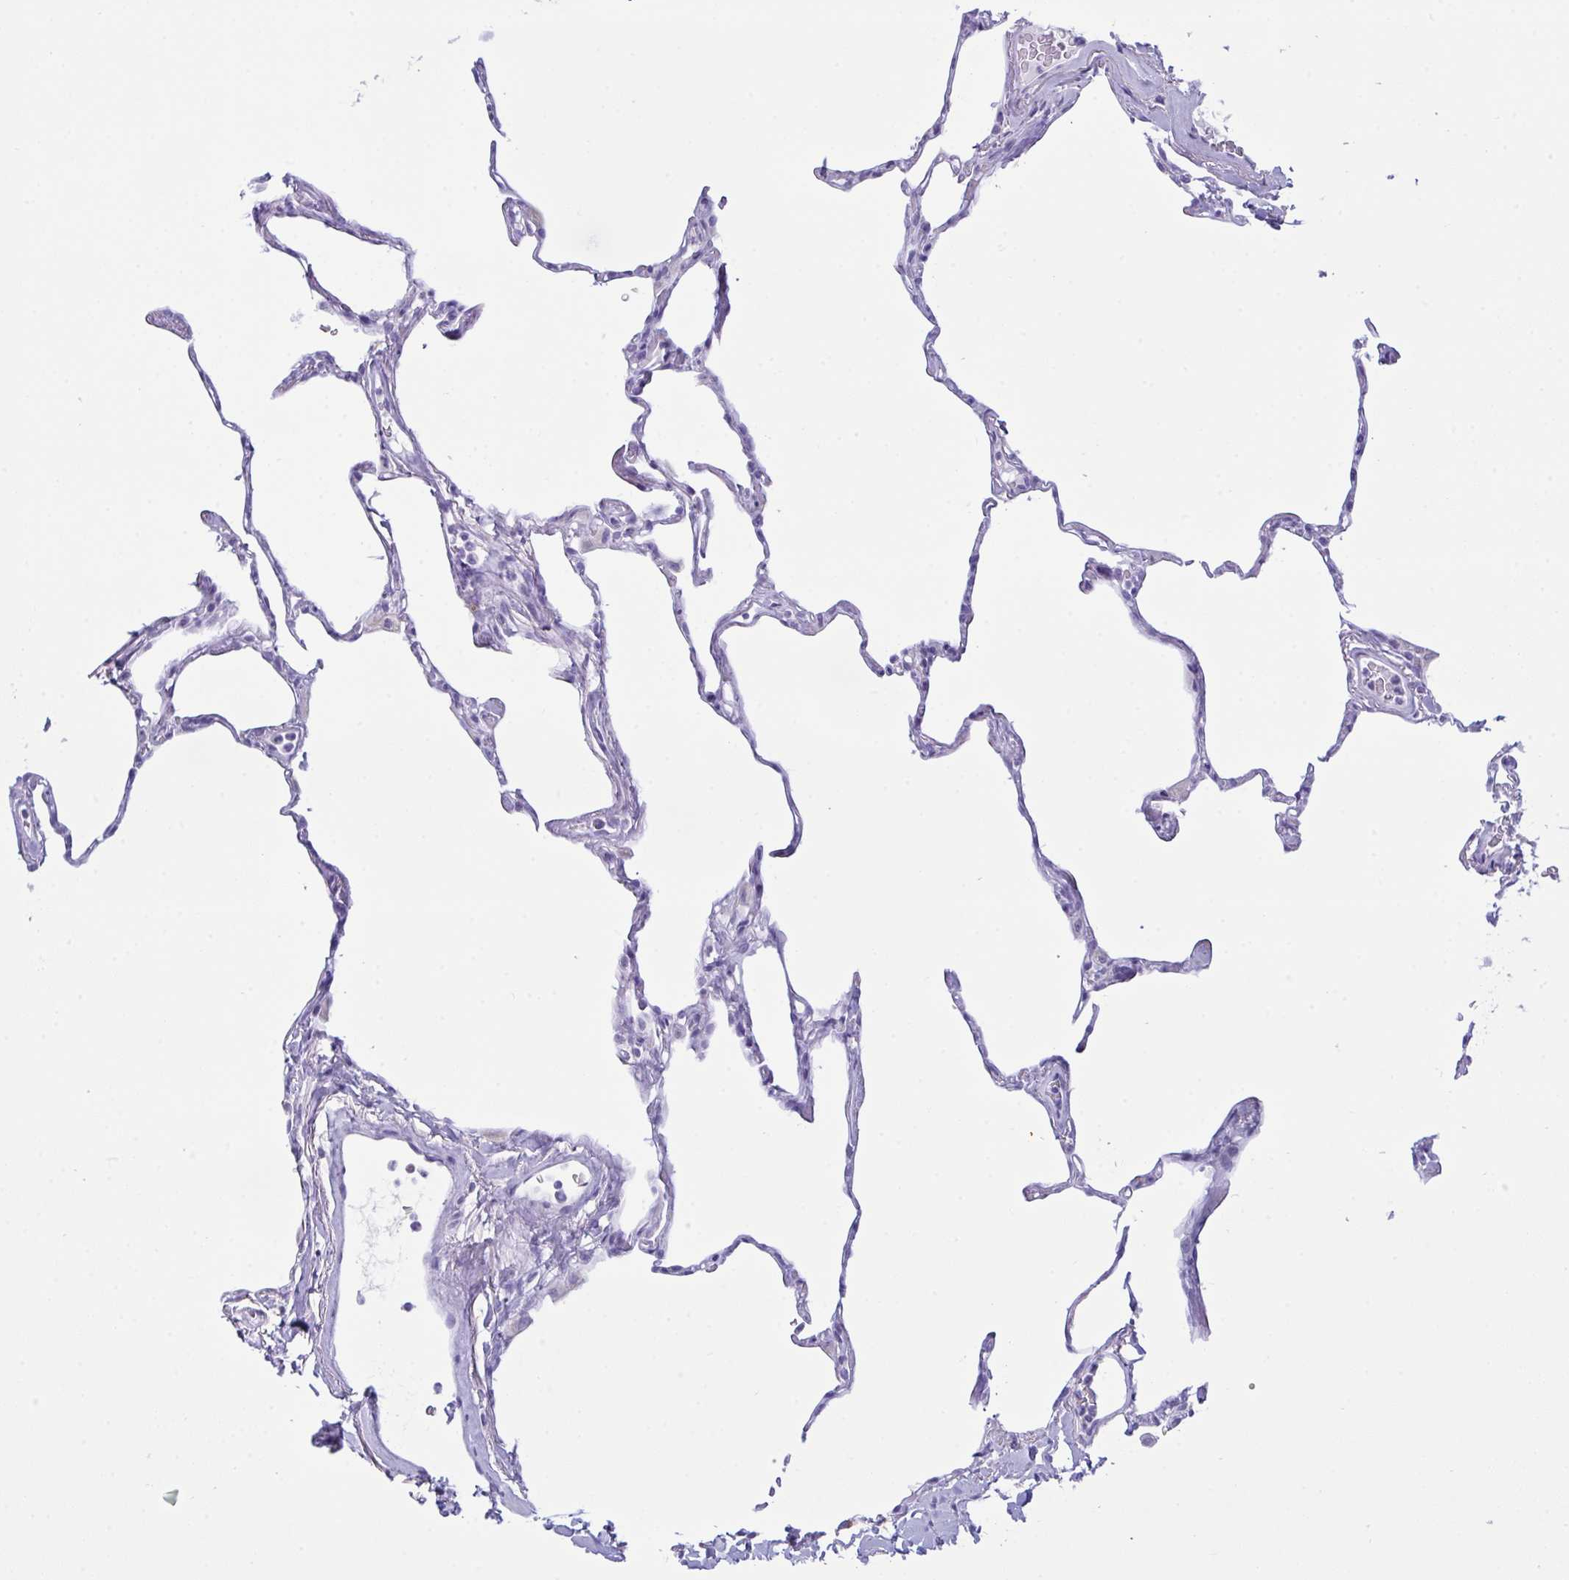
{"staining": {"intensity": "negative", "quantity": "none", "location": "none"}, "tissue": "lung", "cell_type": "Alveolar cells", "image_type": "normal", "snomed": [{"axis": "morphology", "description": "Normal tissue, NOS"}, {"axis": "topography", "description": "Lung"}], "caption": "Alveolar cells show no significant positivity in normal lung. Brightfield microscopy of IHC stained with DAB (3,3'-diaminobenzidine) (brown) and hematoxylin (blue), captured at high magnification.", "gene": "BBS1", "patient": {"sex": "male", "age": 65}}